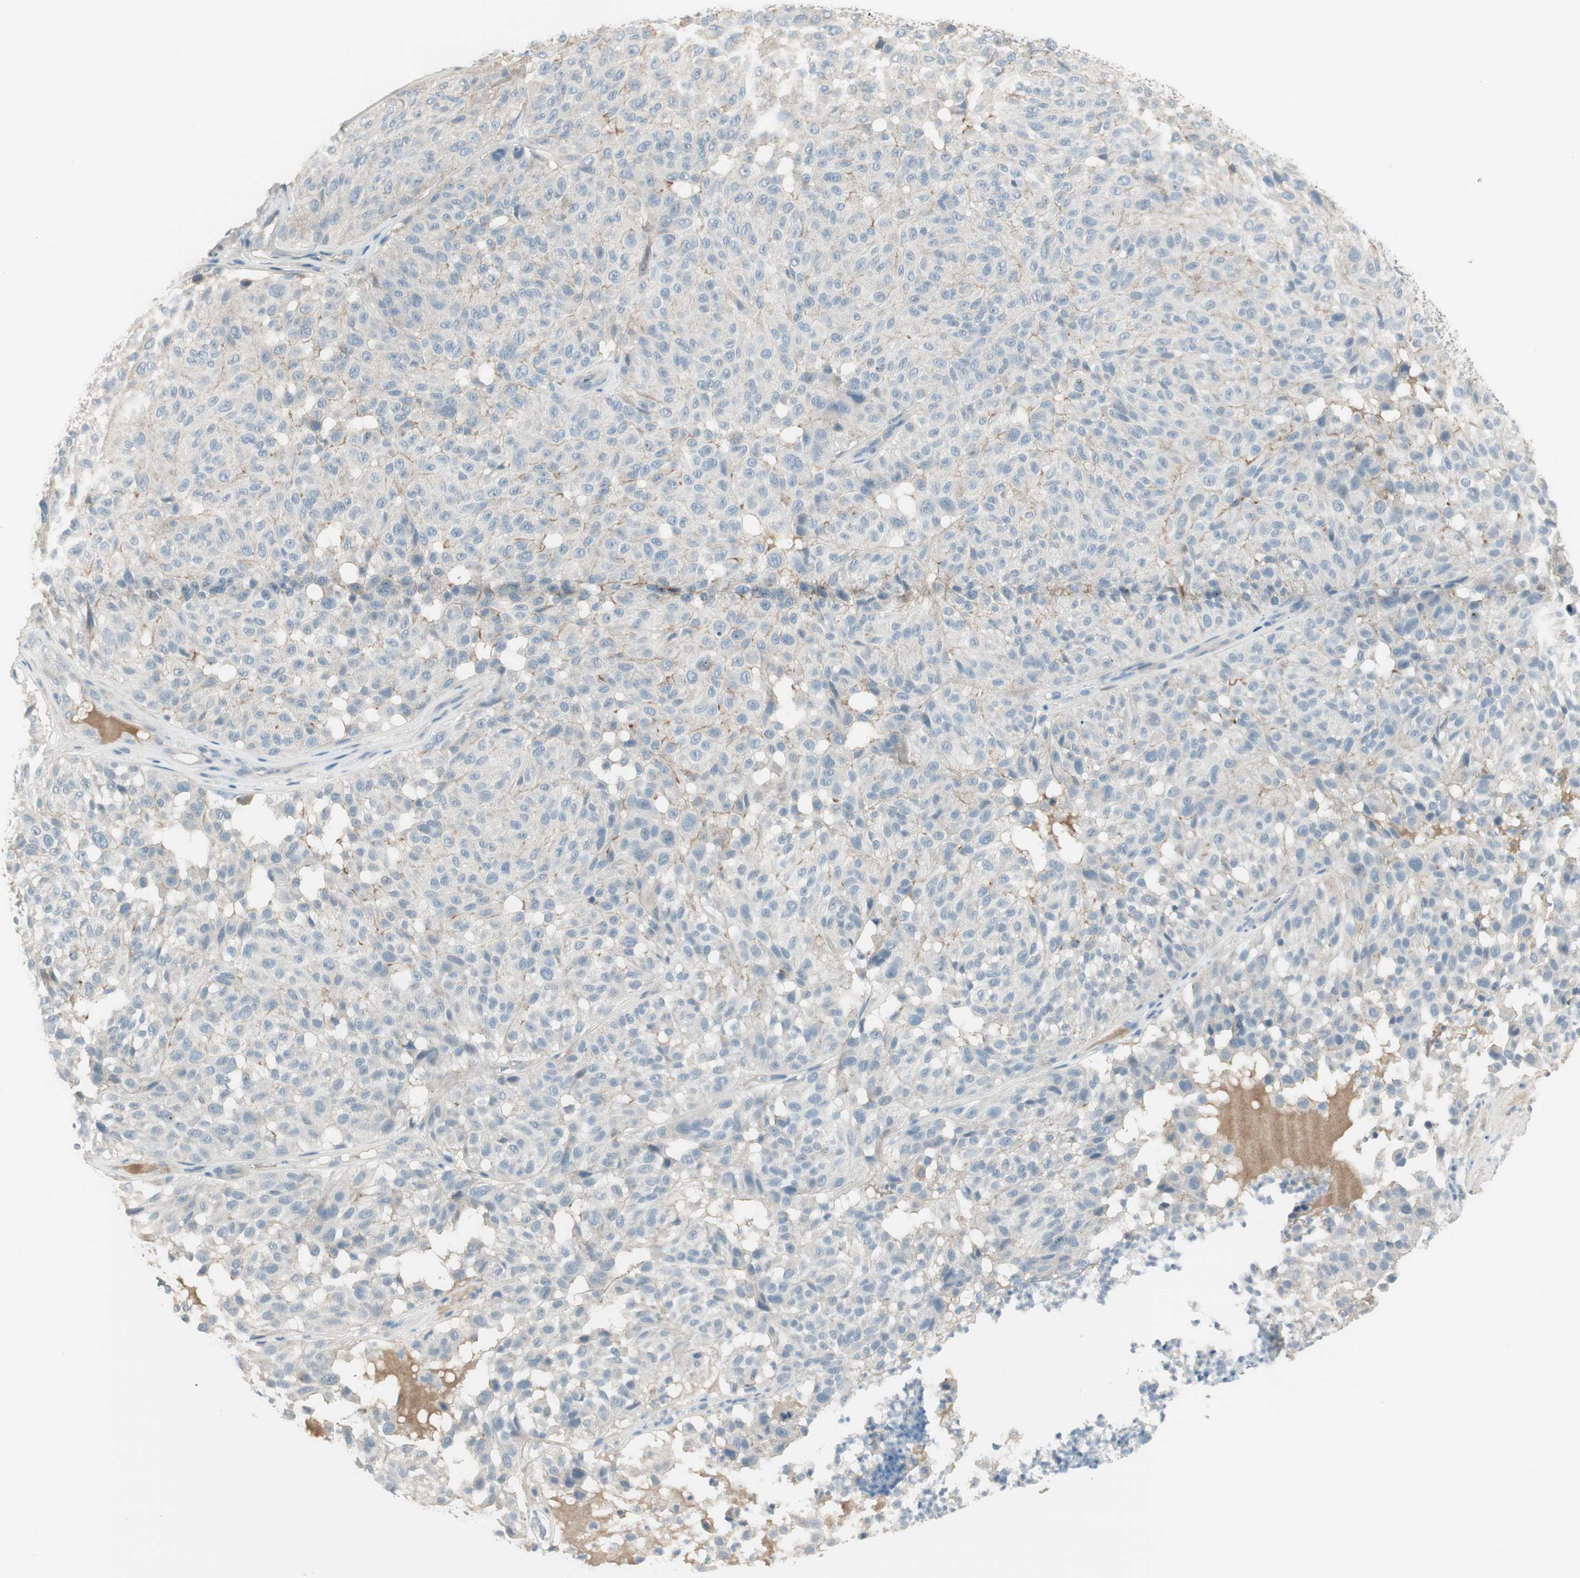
{"staining": {"intensity": "negative", "quantity": "none", "location": "none"}, "tissue": "melanoma", "cell_type": "Tumor cells", "image_type": "cancer", "snomed": [{"axis": "morphology", "description": "Malignant melanoma, NOS"}, {"axis": "topography", "description": "Skin"}], "caption": "High magnification brightfield microscopy of malignant melanoma stained with DAB (3,3'-diaminobenzidine) (brown) and counterstained with hematoxylin (blue): tumor cells show no significant positivity.", "gene": "EVA1A", "patient": {"sex": "female", "age": 46}}